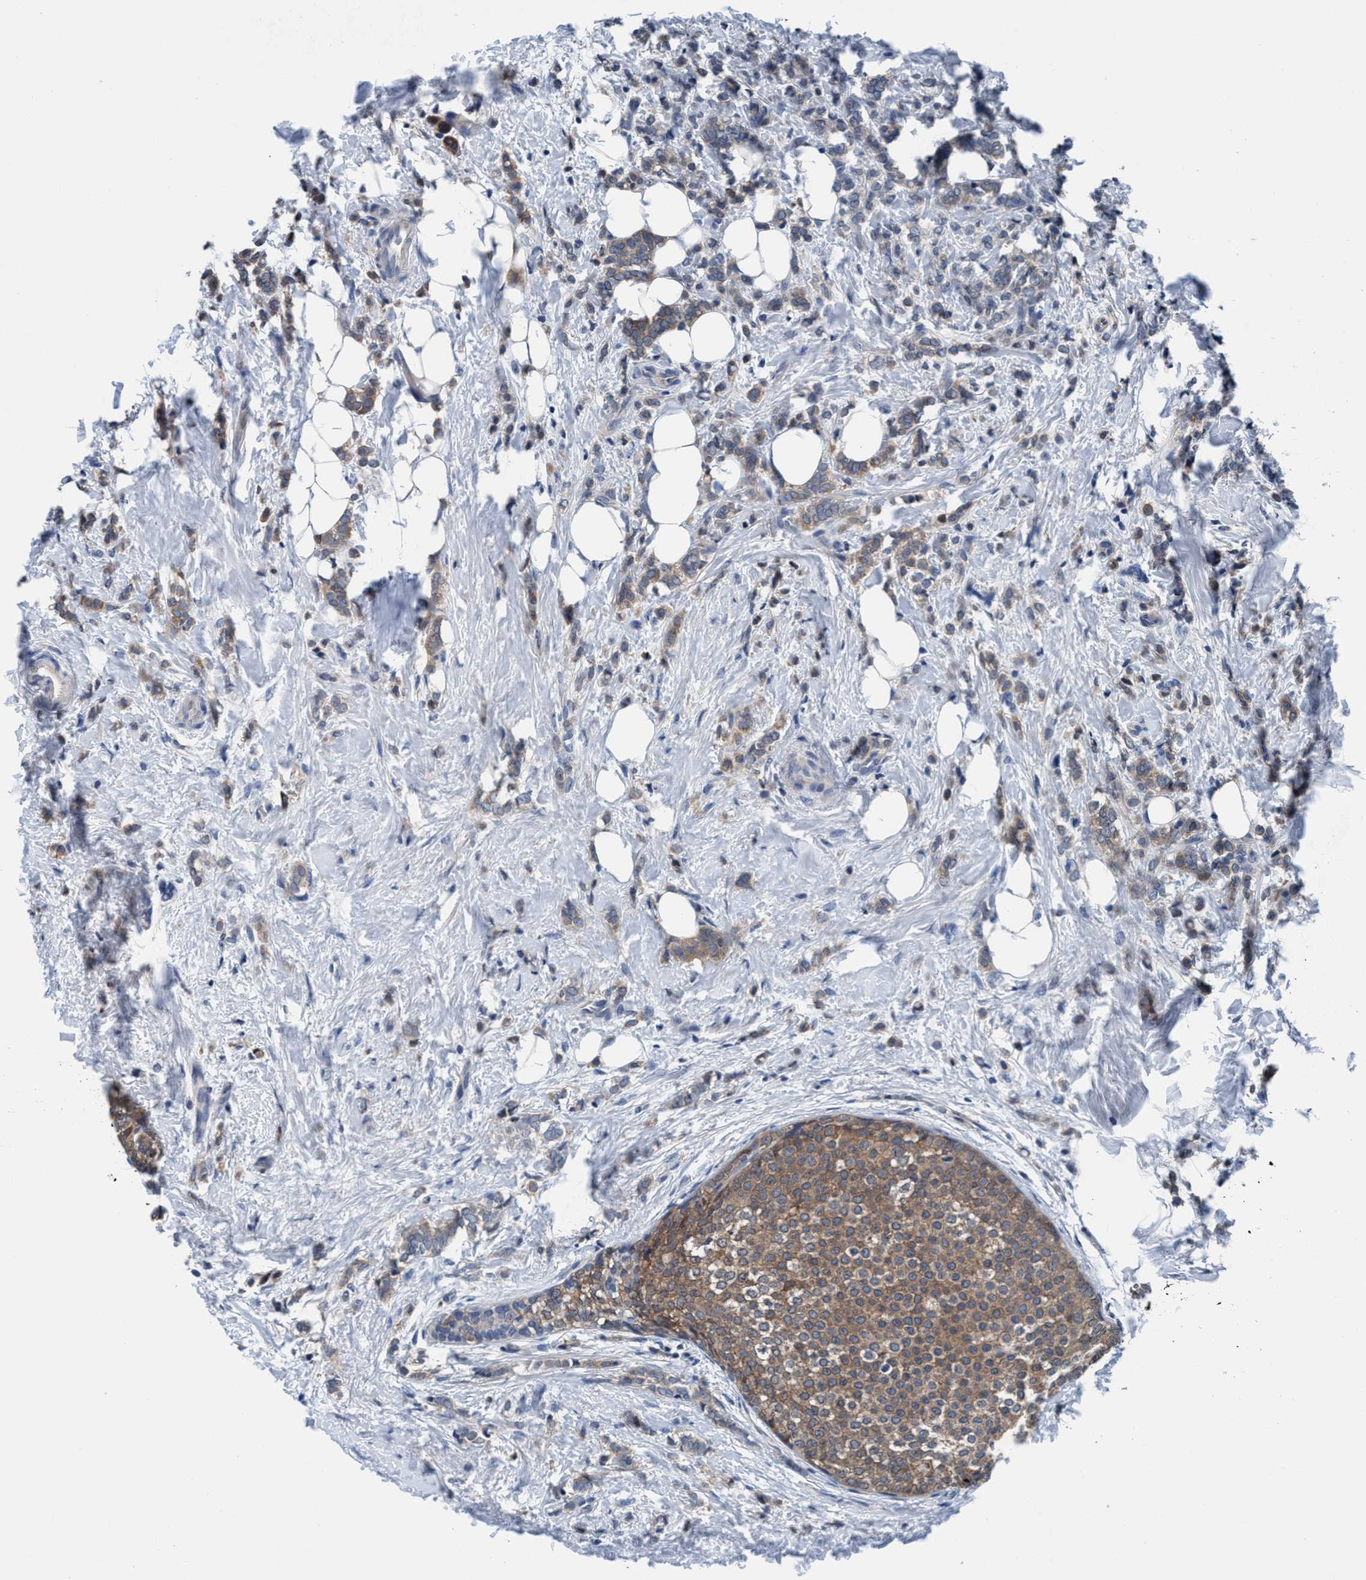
{"staining": {"intensity": "moderate", "quantity": ">75%", "location": "cytoplasmic/membranous"}, "tissue": "breast cancer", "cell_type": "Tumor cells", "image_type": "cancer", "snomed": [{"axis": "morphology", "description": "Lobular carcinoma"}, {"axis": "topography", "description": "Breast"}], "caption": "Immunohistochemistry (IHC) image of neoplastic tissue: human breast cancer (lobular carcinoma) stained using immunohistochemistry (IHC) reveals medium levels of moderate protein expression localized specifically in the cytoplasmic/membranous of tumor cells, appearing as a cytoplasmic/membranous brown color.", "gene": "TMEM94", "patient": {"sex": "female", "age": 50}}